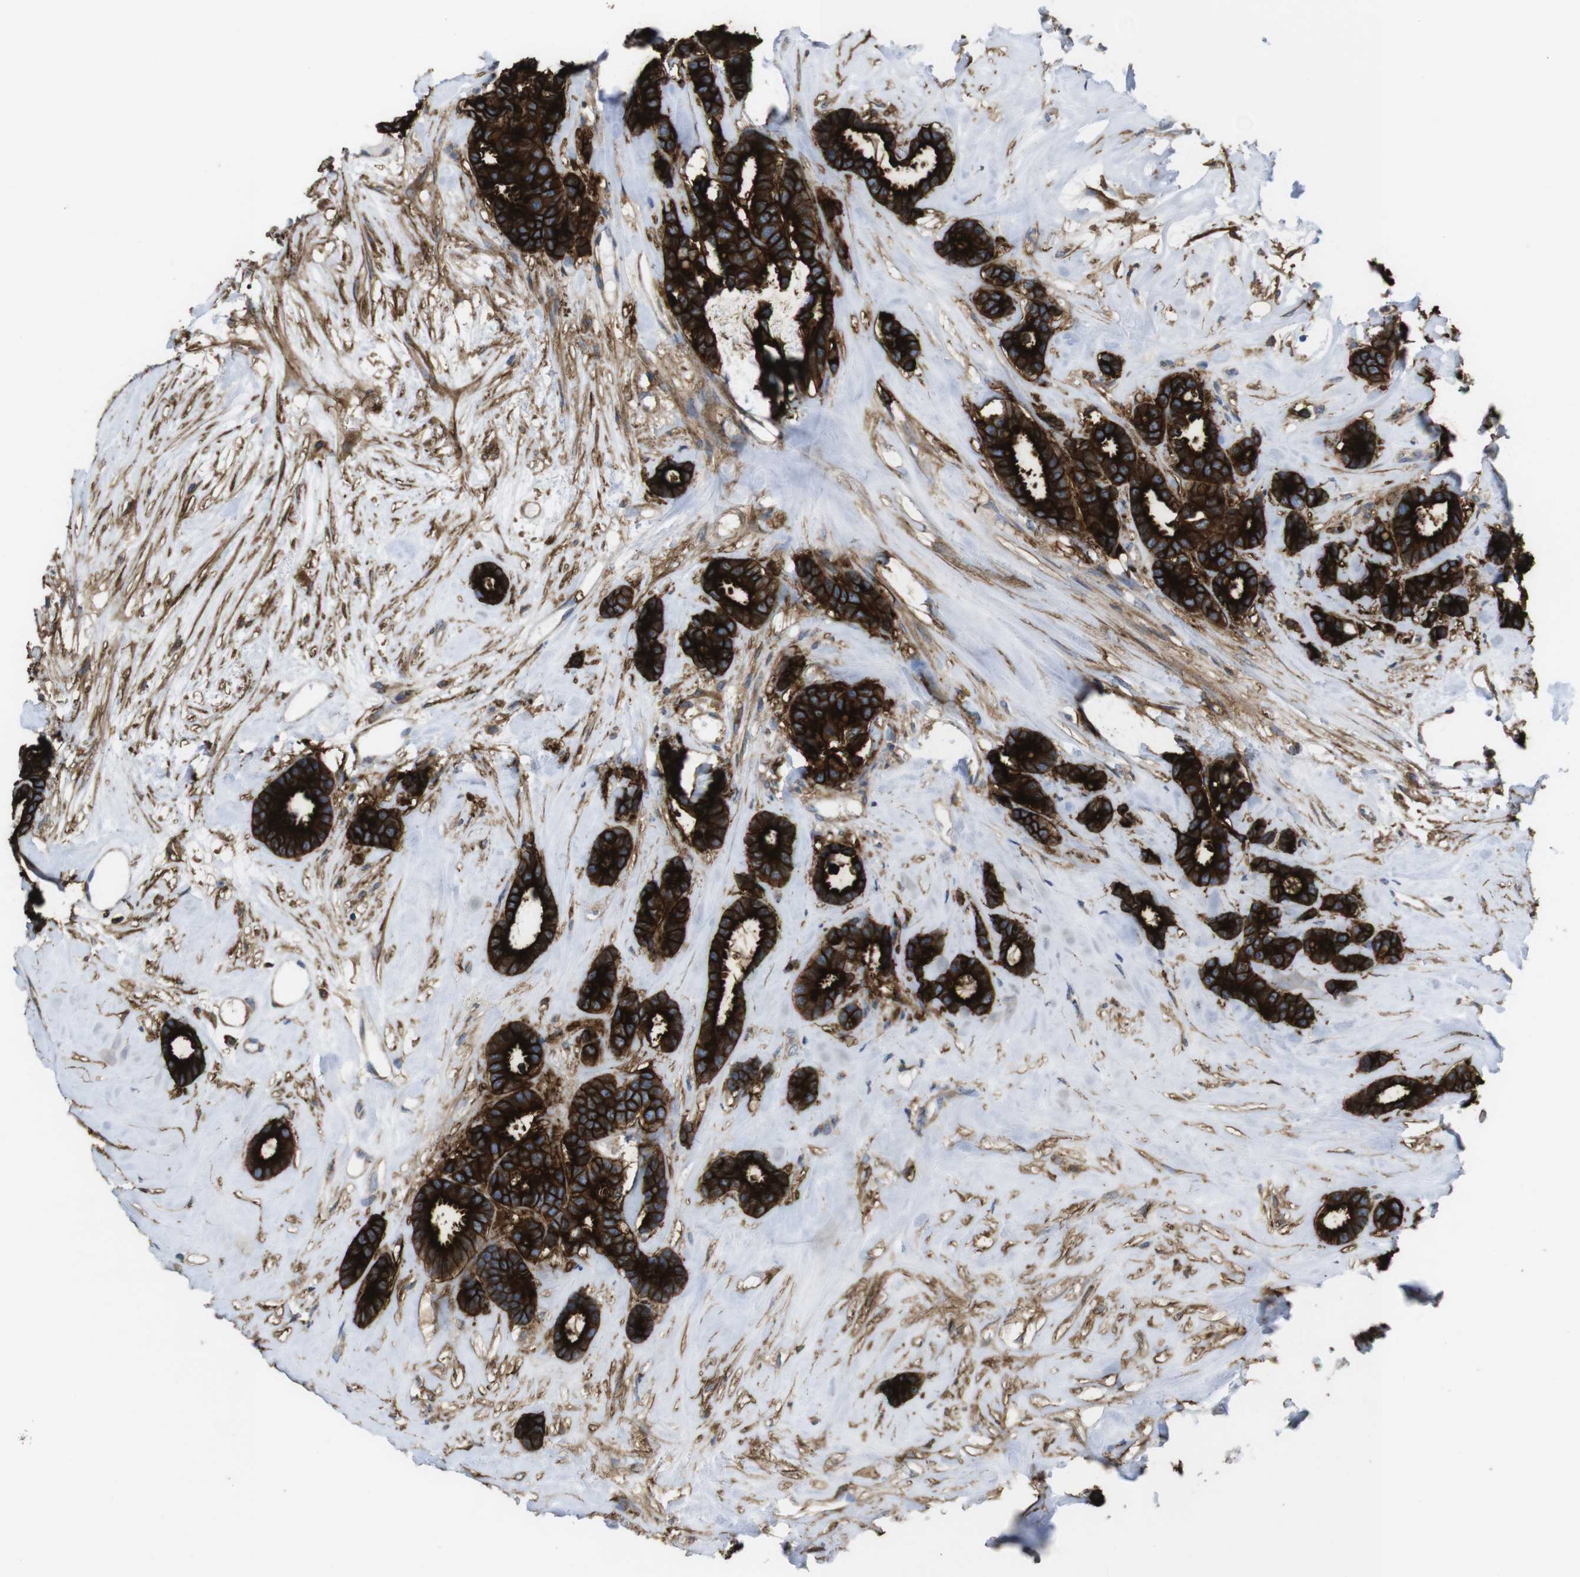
{"staining": {"intensity": "strong", "quantity": ">75%", "location": "cytoplasmic/membranous"}, "tissue": "breast cancer", "cell_type": "Tumor cells", "image_type": "cancer", "snomed": [{"axis": "morphology", "description": "Duct carcinoma"}, {"axis": "topography", "description": "Breast"}], "caption": "High-magnification brightfield microscopy of breast intraductal carcinoma stained with DAB (brown) and counterstained with hematoxylin (blue). tumor cells exhibit strong cytoplasmic/membranous positivity is seen in approximately>75% of cells.", "gene": "CYBRD1", "patient": {"sex": "female", "age": 87}}